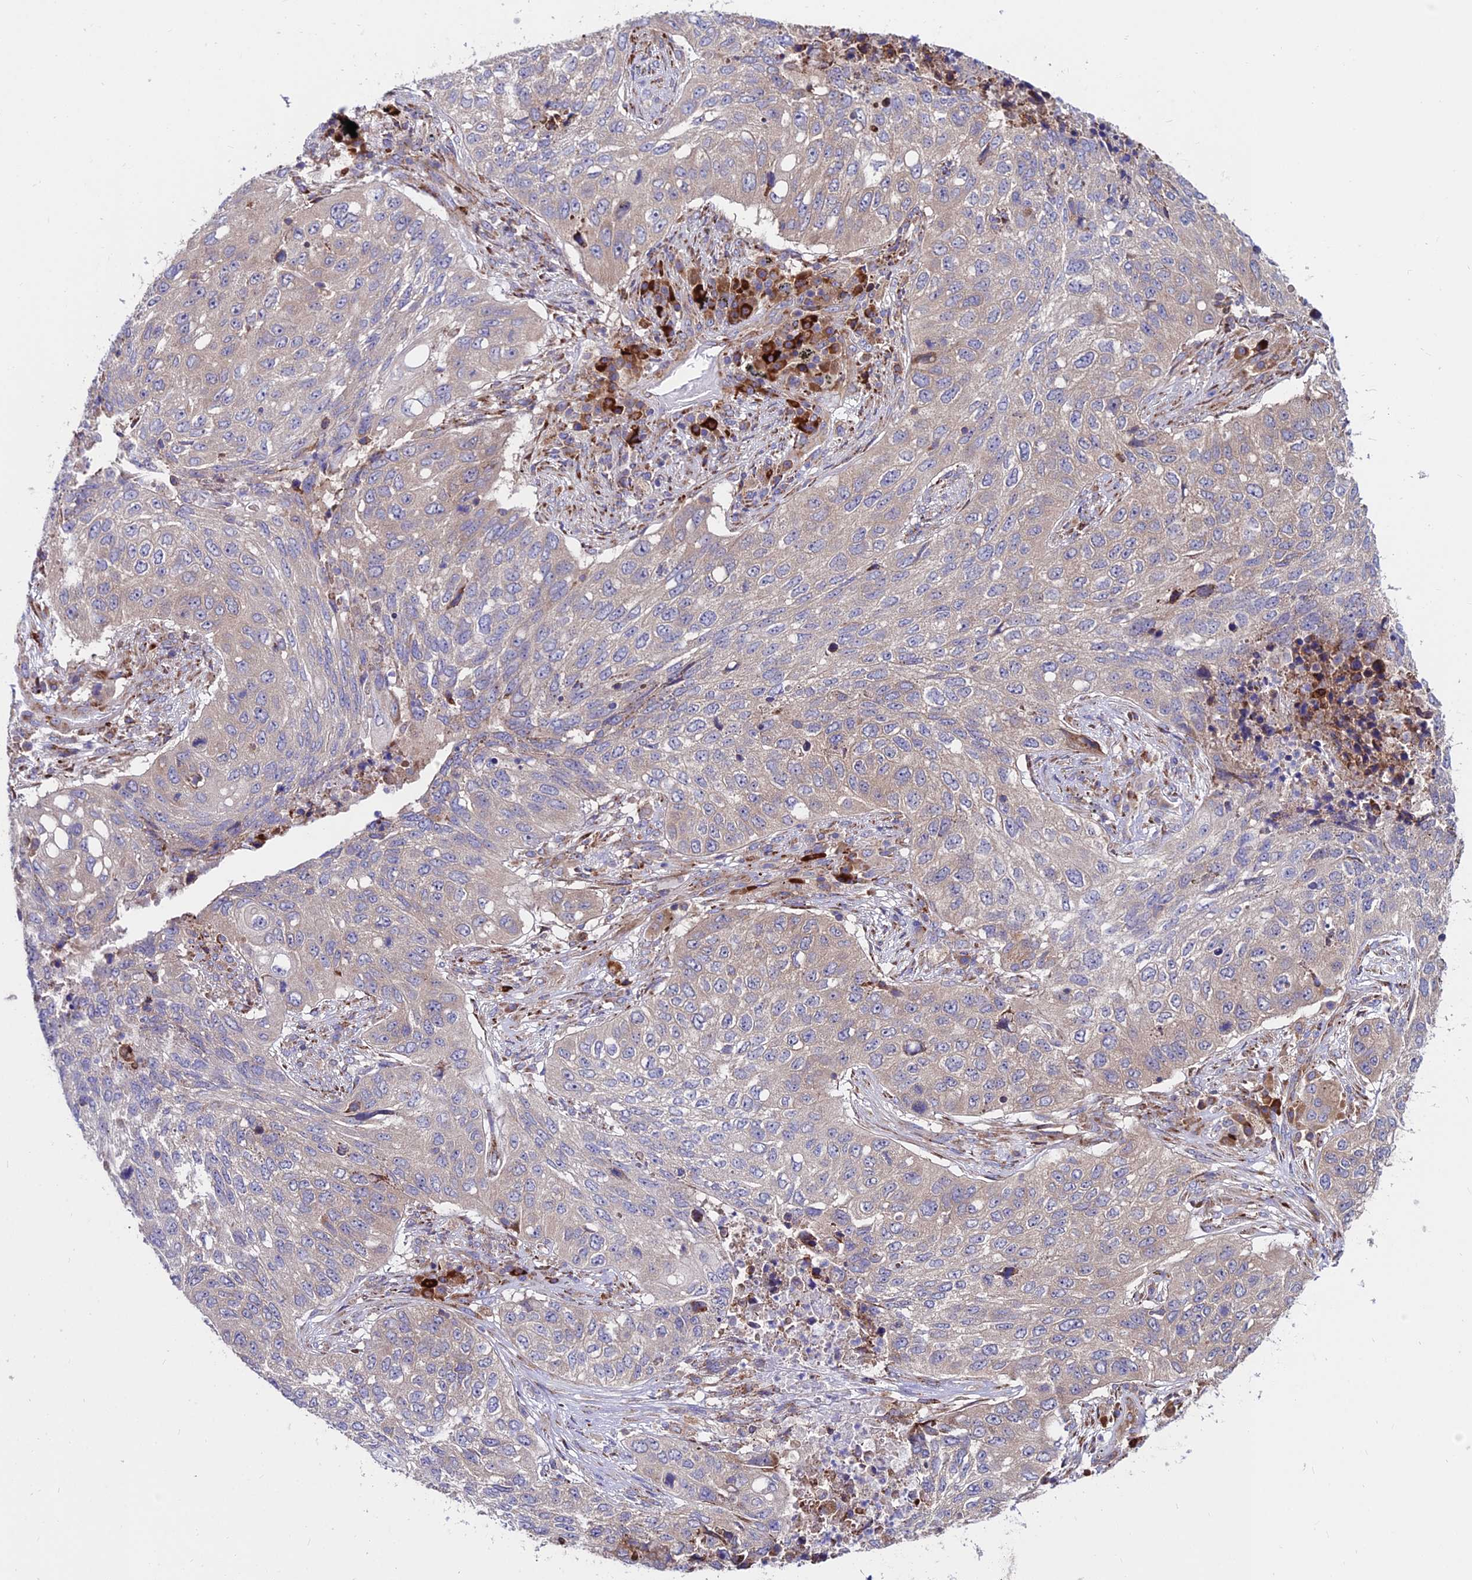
{"staining": {"intensity": "weak", "quantity": "<25%", "location": "cytoplasmic/membranous"}, "tissue": "lung cancer", "cell_type": "Tumor cells", "image_type": "cancer", "snomed": [{"axis": "morphology", "description": "Squamous cell carcinoma, NOS"}, {"axis": "topography", "description": "Lung"}], "caption": "Immunohistochemistry (IHC) photomicrograph of neoplastic tissue: lung cancer (squamous cell carcinoma) stained with DAB (3,3'-diaminobenzidine) shows no significant protein staining in tumor cells.", "gene": "EIF3K", "patient": {"sex": "female", "age": 63}}